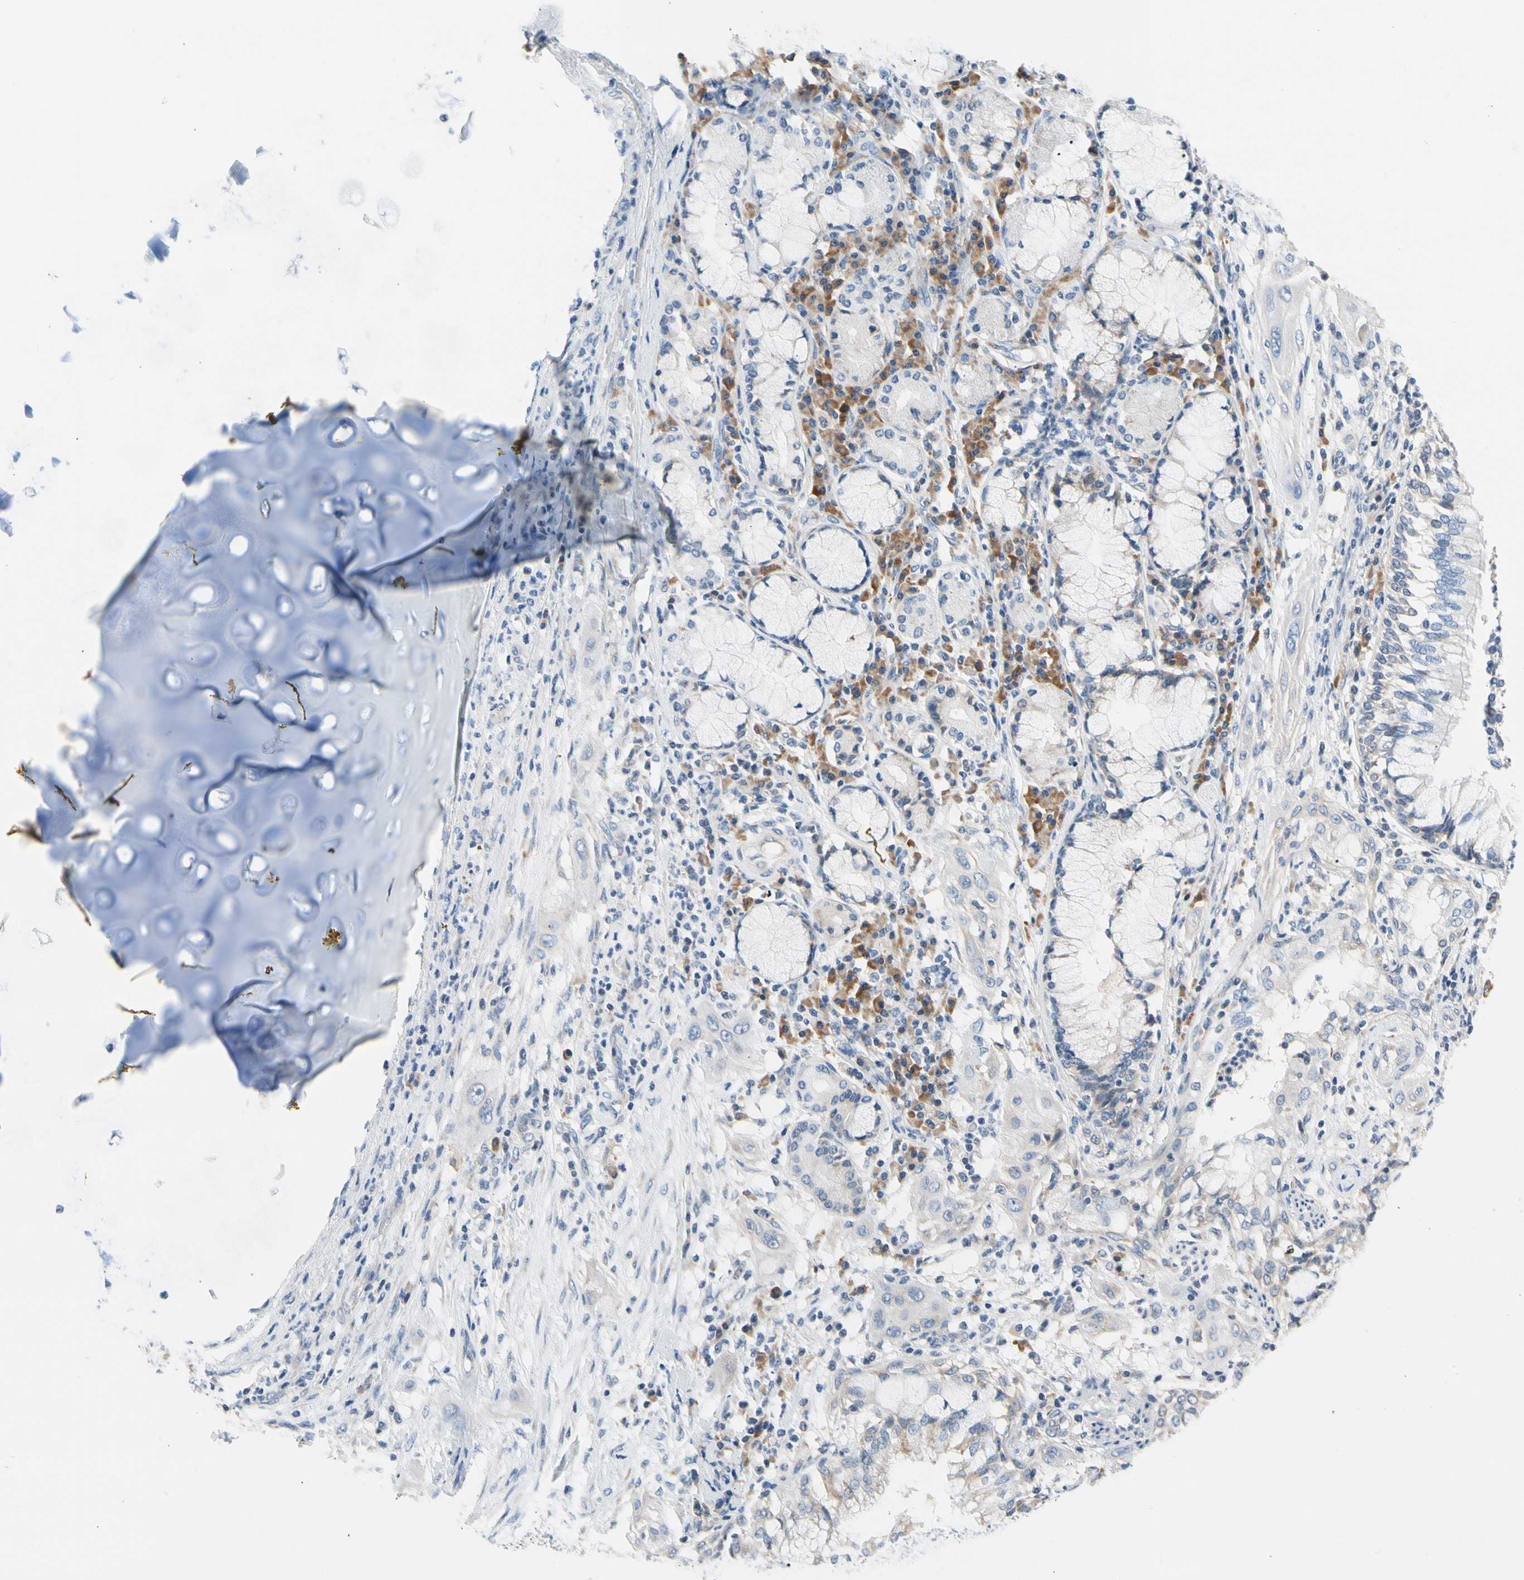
{"staining": {"intensity": "negative", "quantity": "none", "location": "none"}, "tissue": "lung cancer", "cell_type": "Tumor cells", "image_type": "cancer", "snomed": [{"axis": "morphology", "description": "Squamous cell carcinoma, NOS"}, {"axis": "topography", "description": "Lung"}], "caption": "This is an IHC image of human lung cancer (squamous cell carcinoma). There is no expression in tumor cells.", "gene": "STXBP1", "patient": {"sex": "female", "age": 47}}